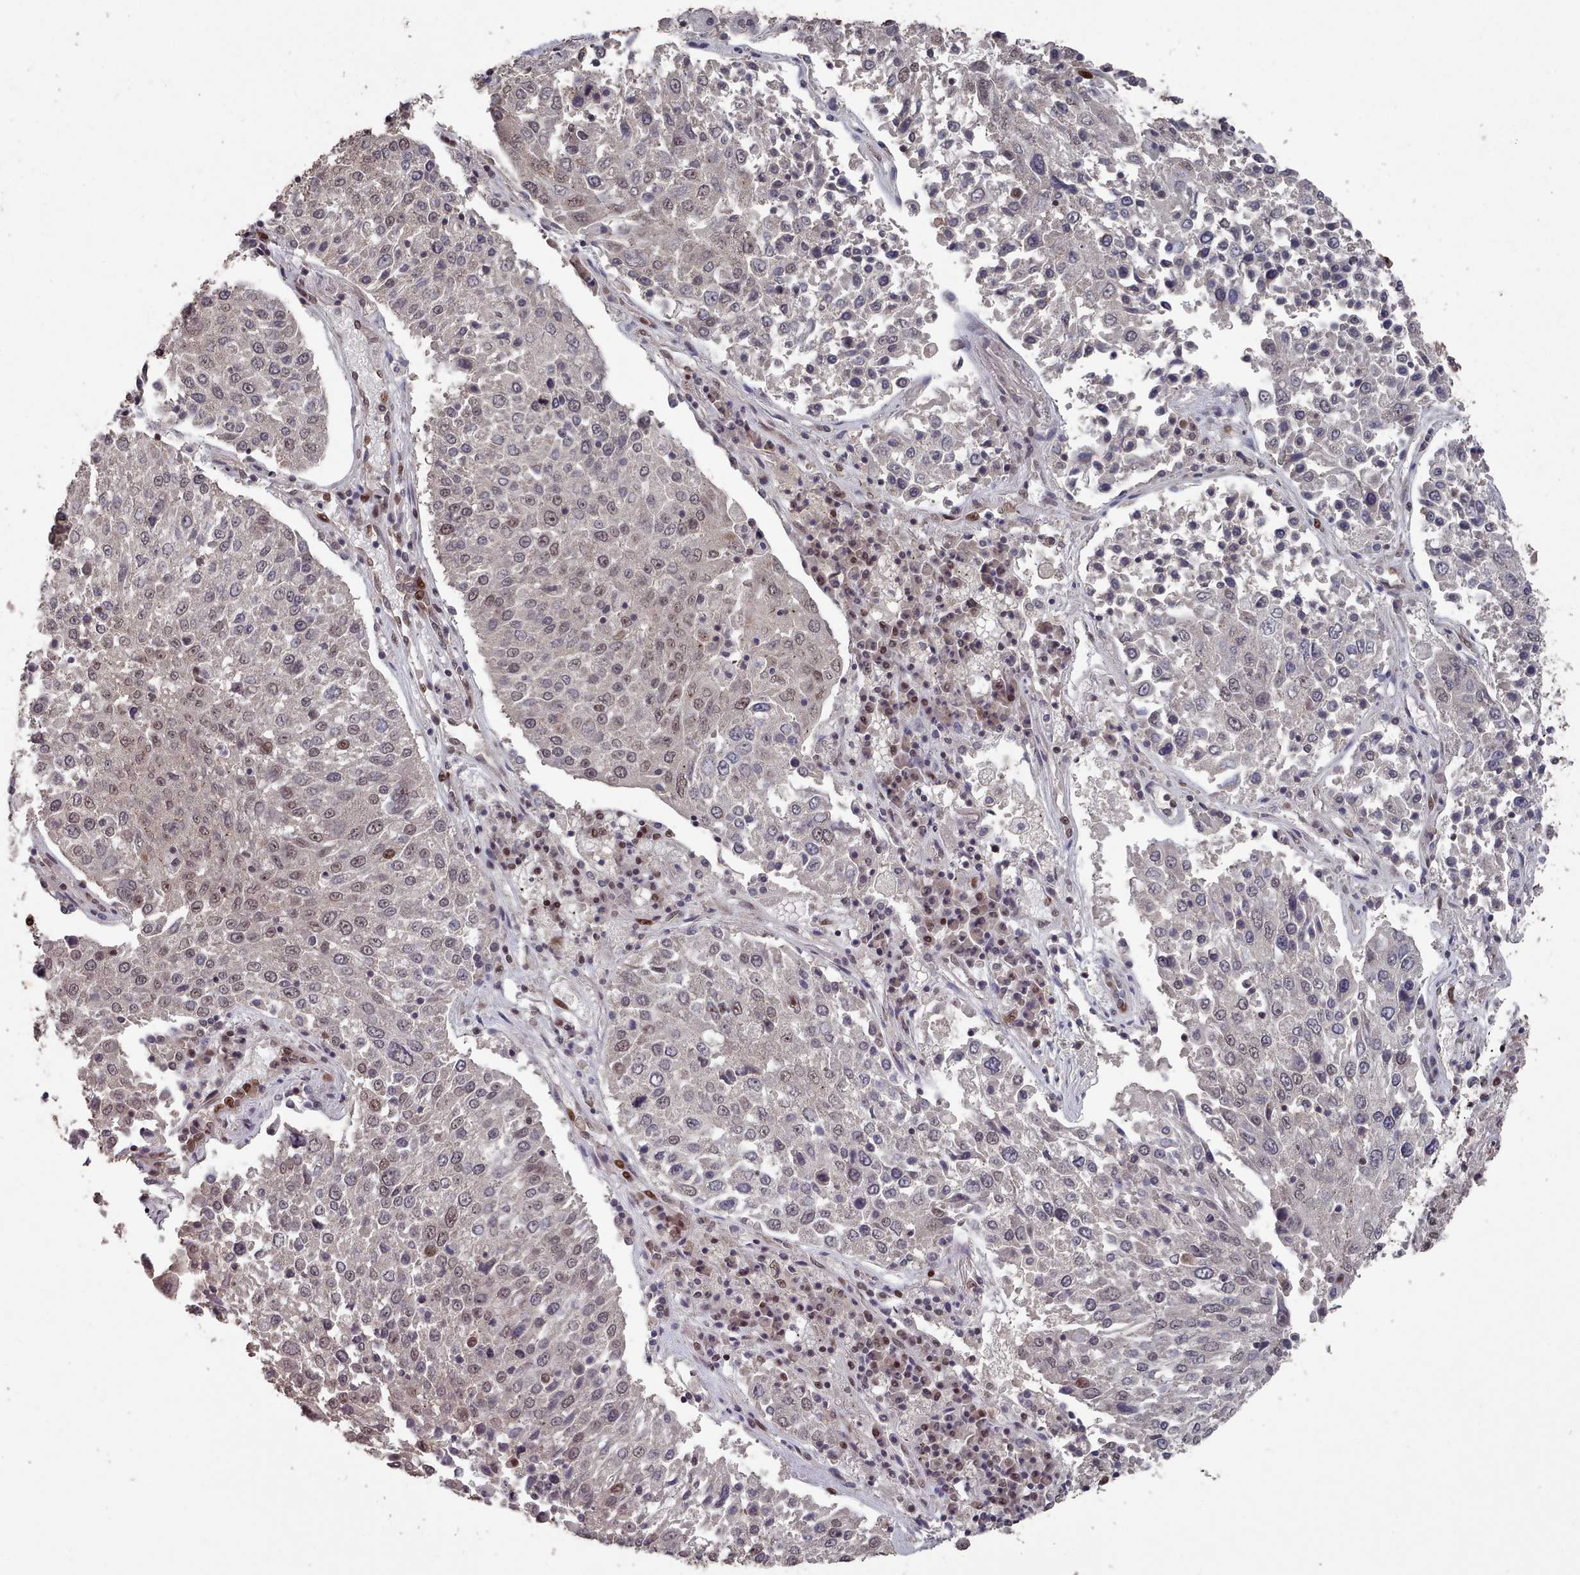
{"staining": {"intensity": "moderate", "quantity": "<25%", "location": "nuclear"}, "tissue": "lung cancer", "cell_type": "Tumor cells", "image_type": "cancer", "snomed": [{"axis": "morphology", "description": "Squamous cell carcinoma, NOS"}, {"axis": "topography", "description": "Lung"}], "caption": "Lung cancer (squamous cell carcinoma) tissue shows moderate nuclear positivity in approximately <25% of tumor cells, visualized by immunohistochemistry.", "gene": "PNRC2", "patient": {"sex": "male", "age": 65}}